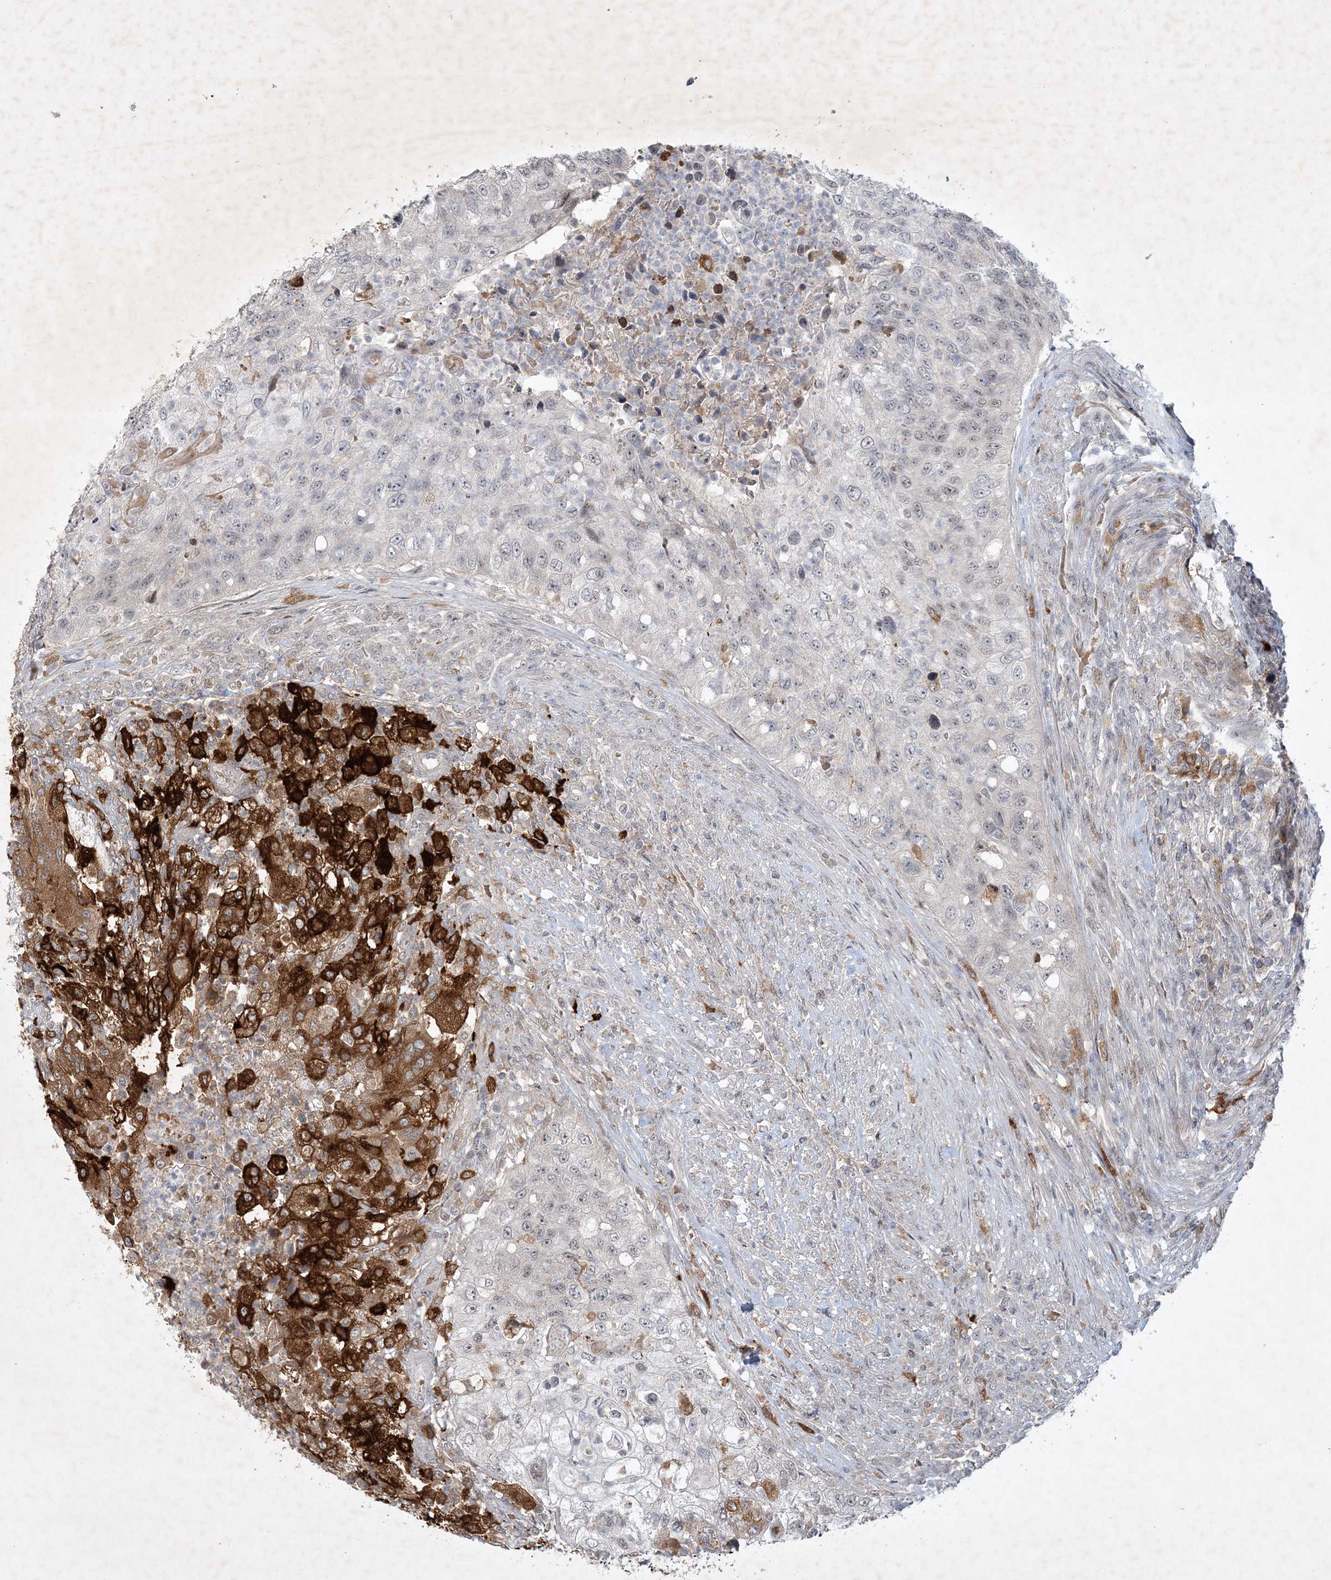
{"staining": {"intensity": "strong", "quantity": "<25%", "location": "cytoplasmic/membranous"}, "tissue": "urothelial cancer", "cell_type": "Tumor cells", "image_type": "cancer", "snomed": [{"axis": "morphology", "description": "Urothelial carcinoma, High grade"}, {"axis": "topography", "description": "Urinary bladder"}], "caption": "This histopathology image demonstrates immunohistochemistry staining of urothelial cancer, with medium strong cytoplasmic/membranous staining in approximately <25% of tumor cells.", "gene": "THG1L", "patient": {"sex": "female", "age": 60}}